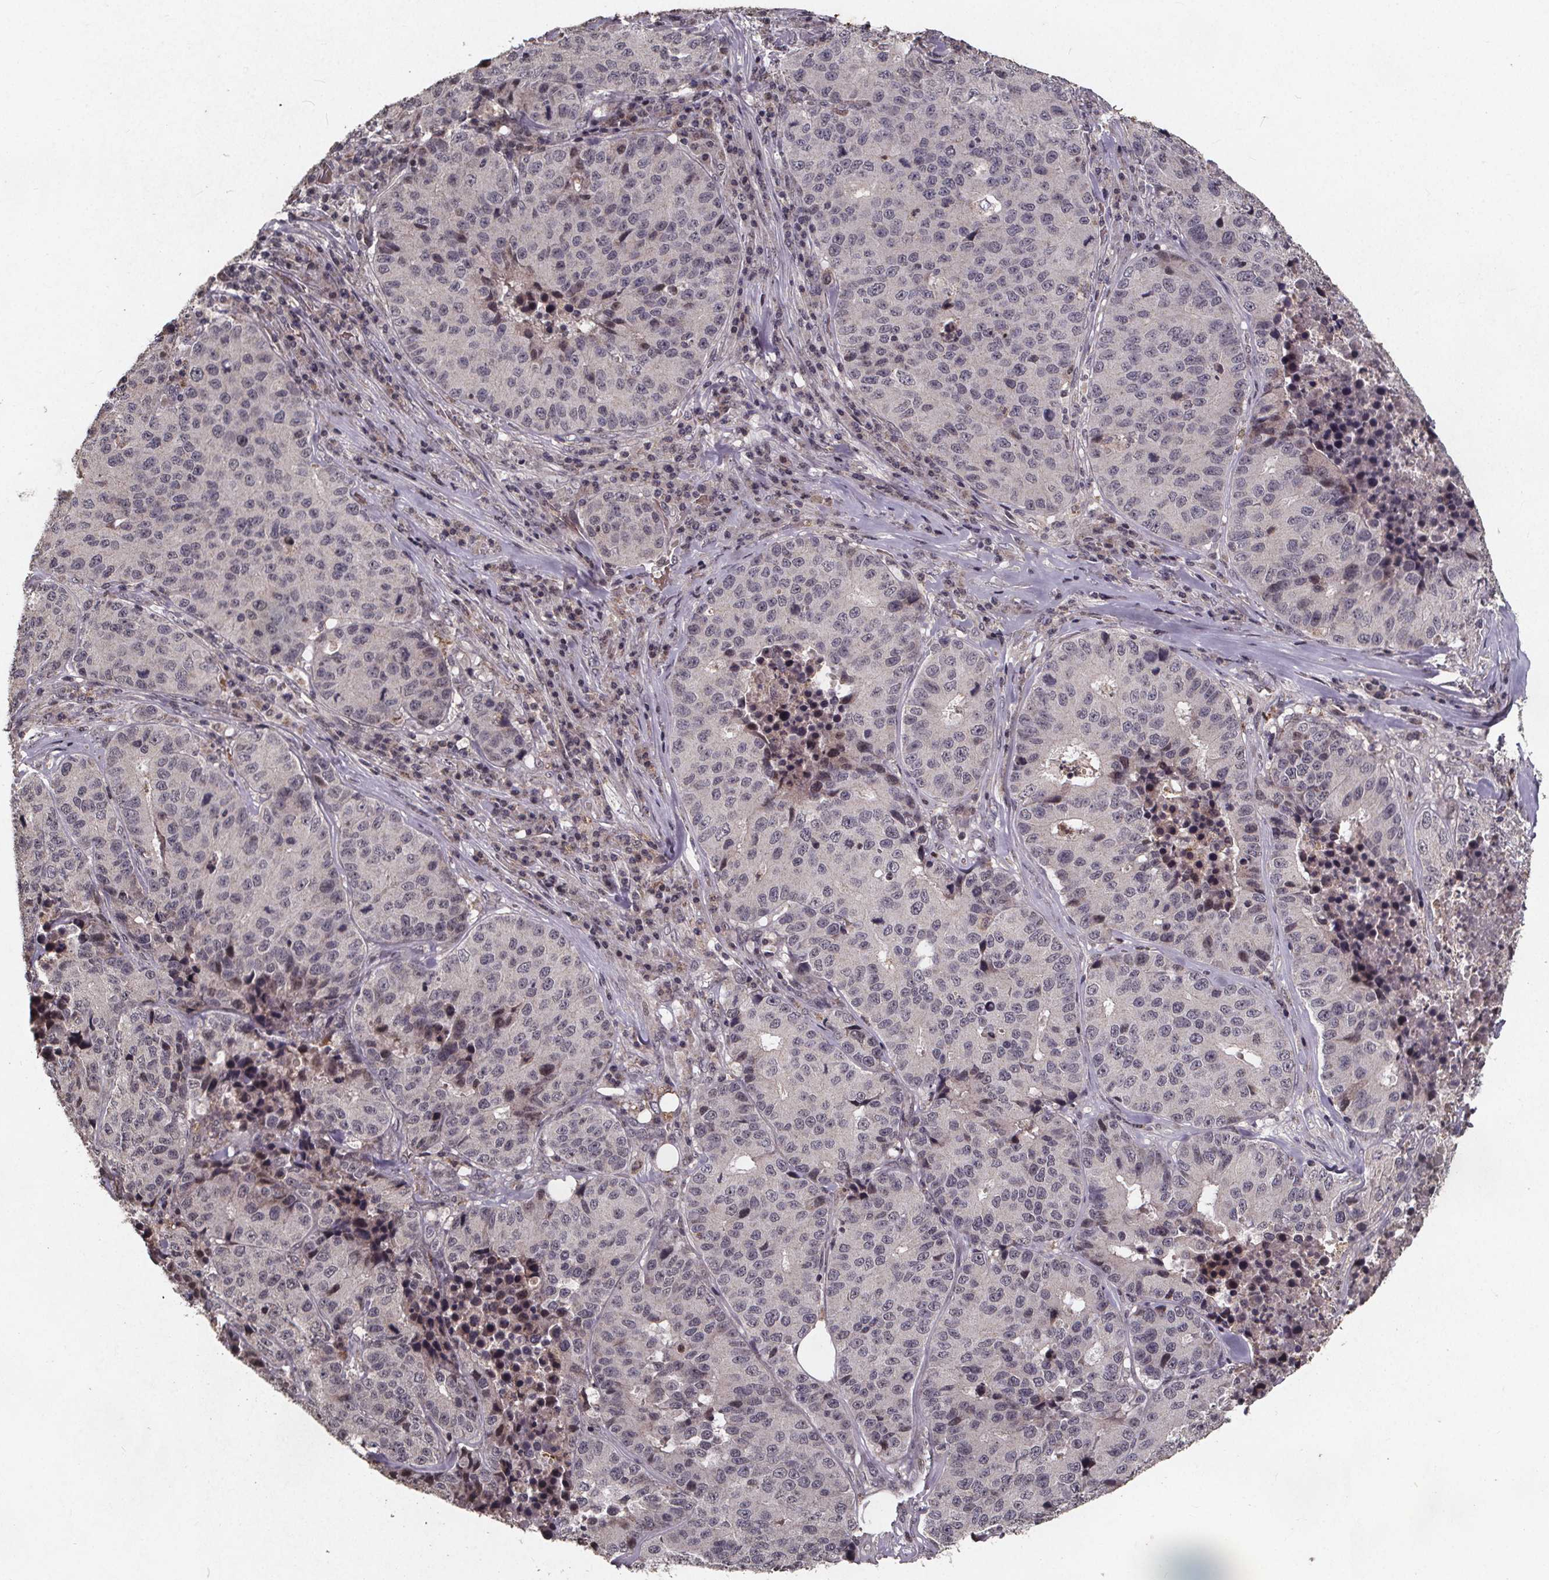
{"staining": {"intensity": "negative", "quantity": "none", "location": "none"}, "tissue": "stomach cancer", "cell_type": "Tumor cells", "image_type": "cancer", "snomed": [{"axis": "morphology", "description": "Adenocarcinoma, NOS"}, {"axis": "topography", "description": "Stomach"}], "caption": "This is an IHC image of human stomach cancer. There is no positivity in tumor cells.", "gene": "GPX3", "patient": {"sex": "male", "age": 71}}